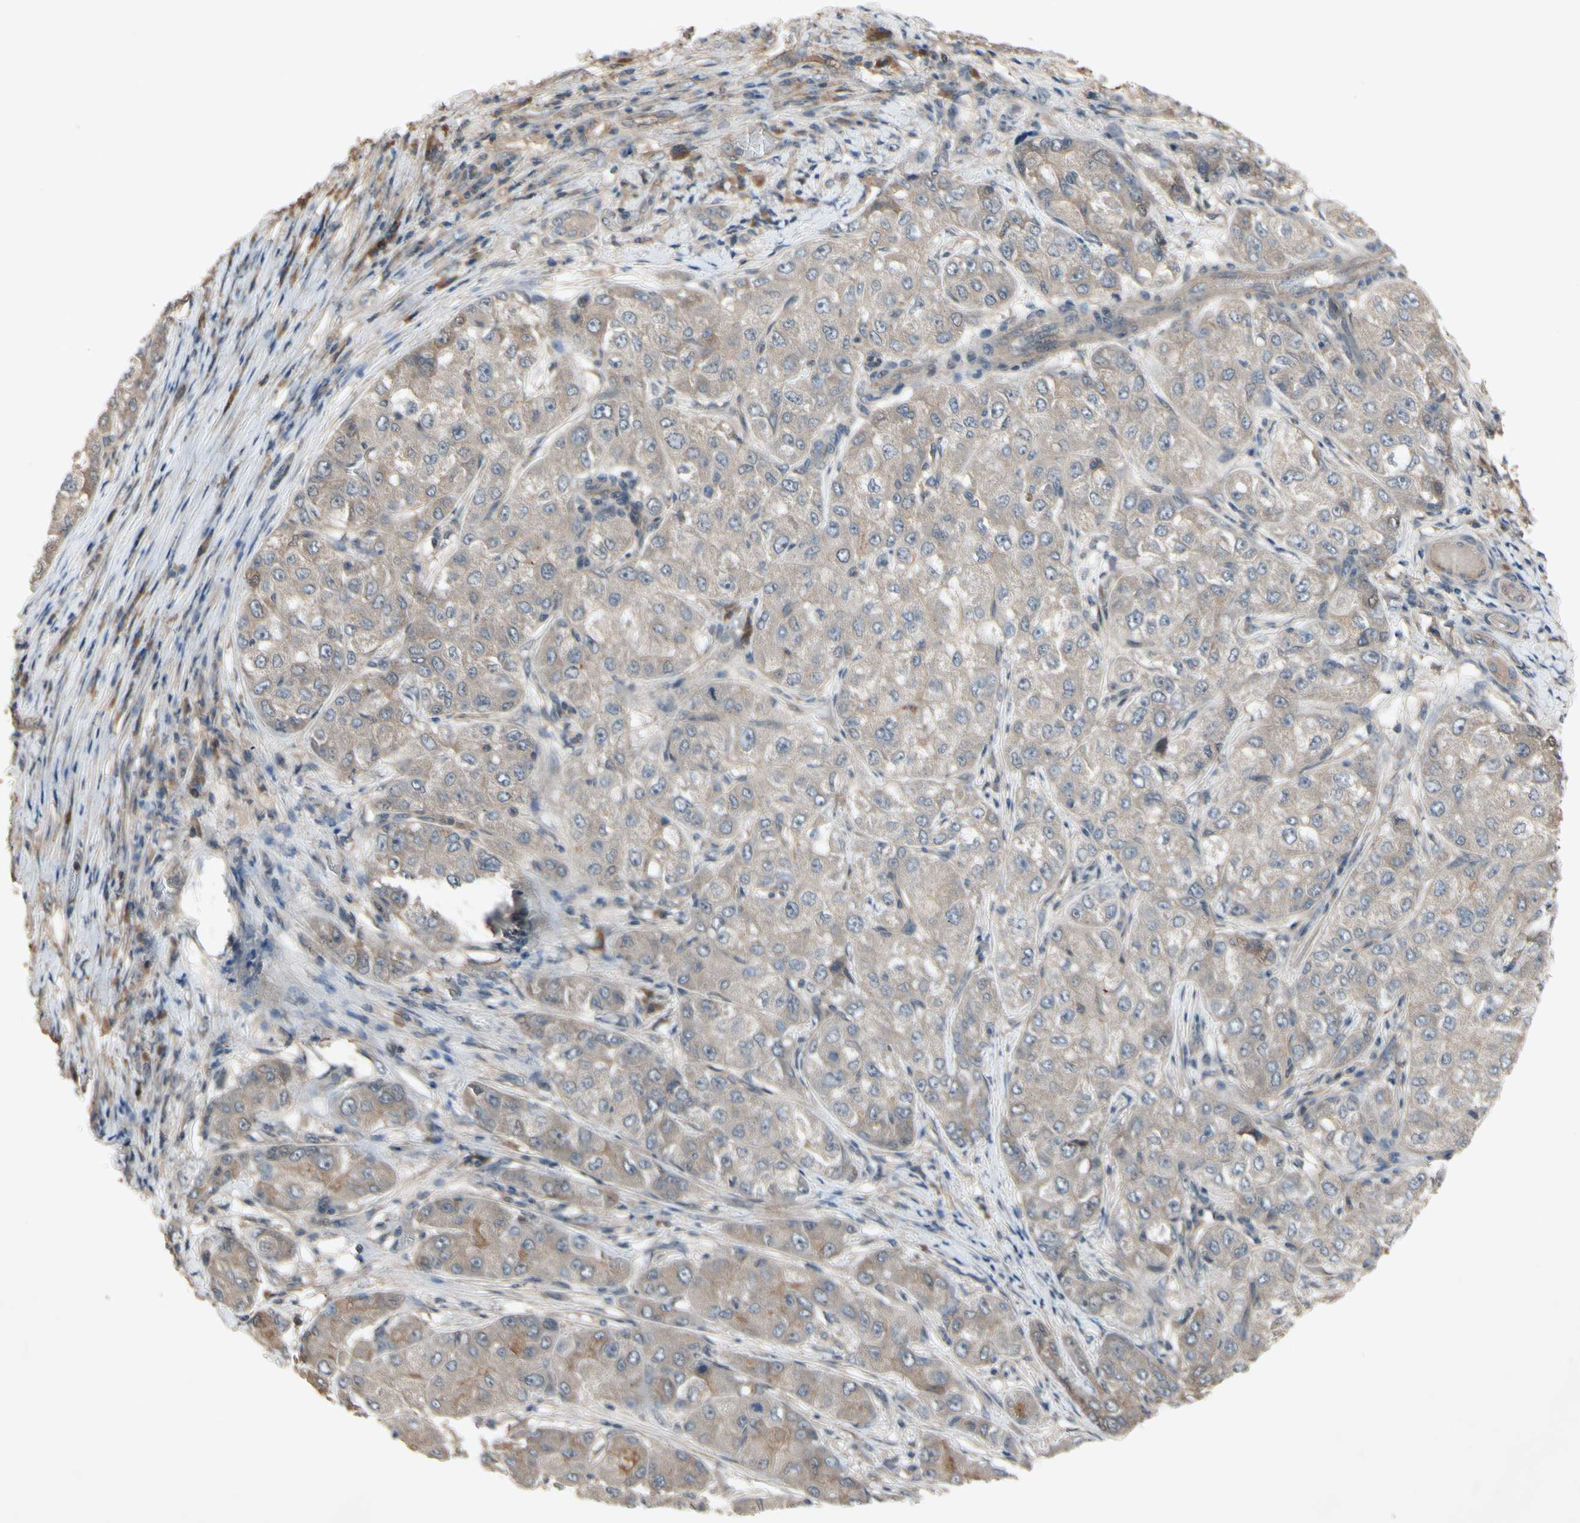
{"staining": {"intensity": "weak", "quantity": ">75%", "location": "cytoplasmic/membranous"}, "tissue": "liver cancer", "cell_type": "Tumor cells", "image_type": "cancer", "snomed": [{"axis": "morphology", "description": "Carcinoma, Hepatocellular, NOS"}, {"axis": "topography", "description": "Liver"}], "caption": "Immunohistochemical staining of human hepatocellular carcinoma (liver) shows low levels of weak cytoplasmic/membranous expression in about >75% of tumor cells.", "gene": "NSF", "patient": {"sex": "male", "age": 80}}